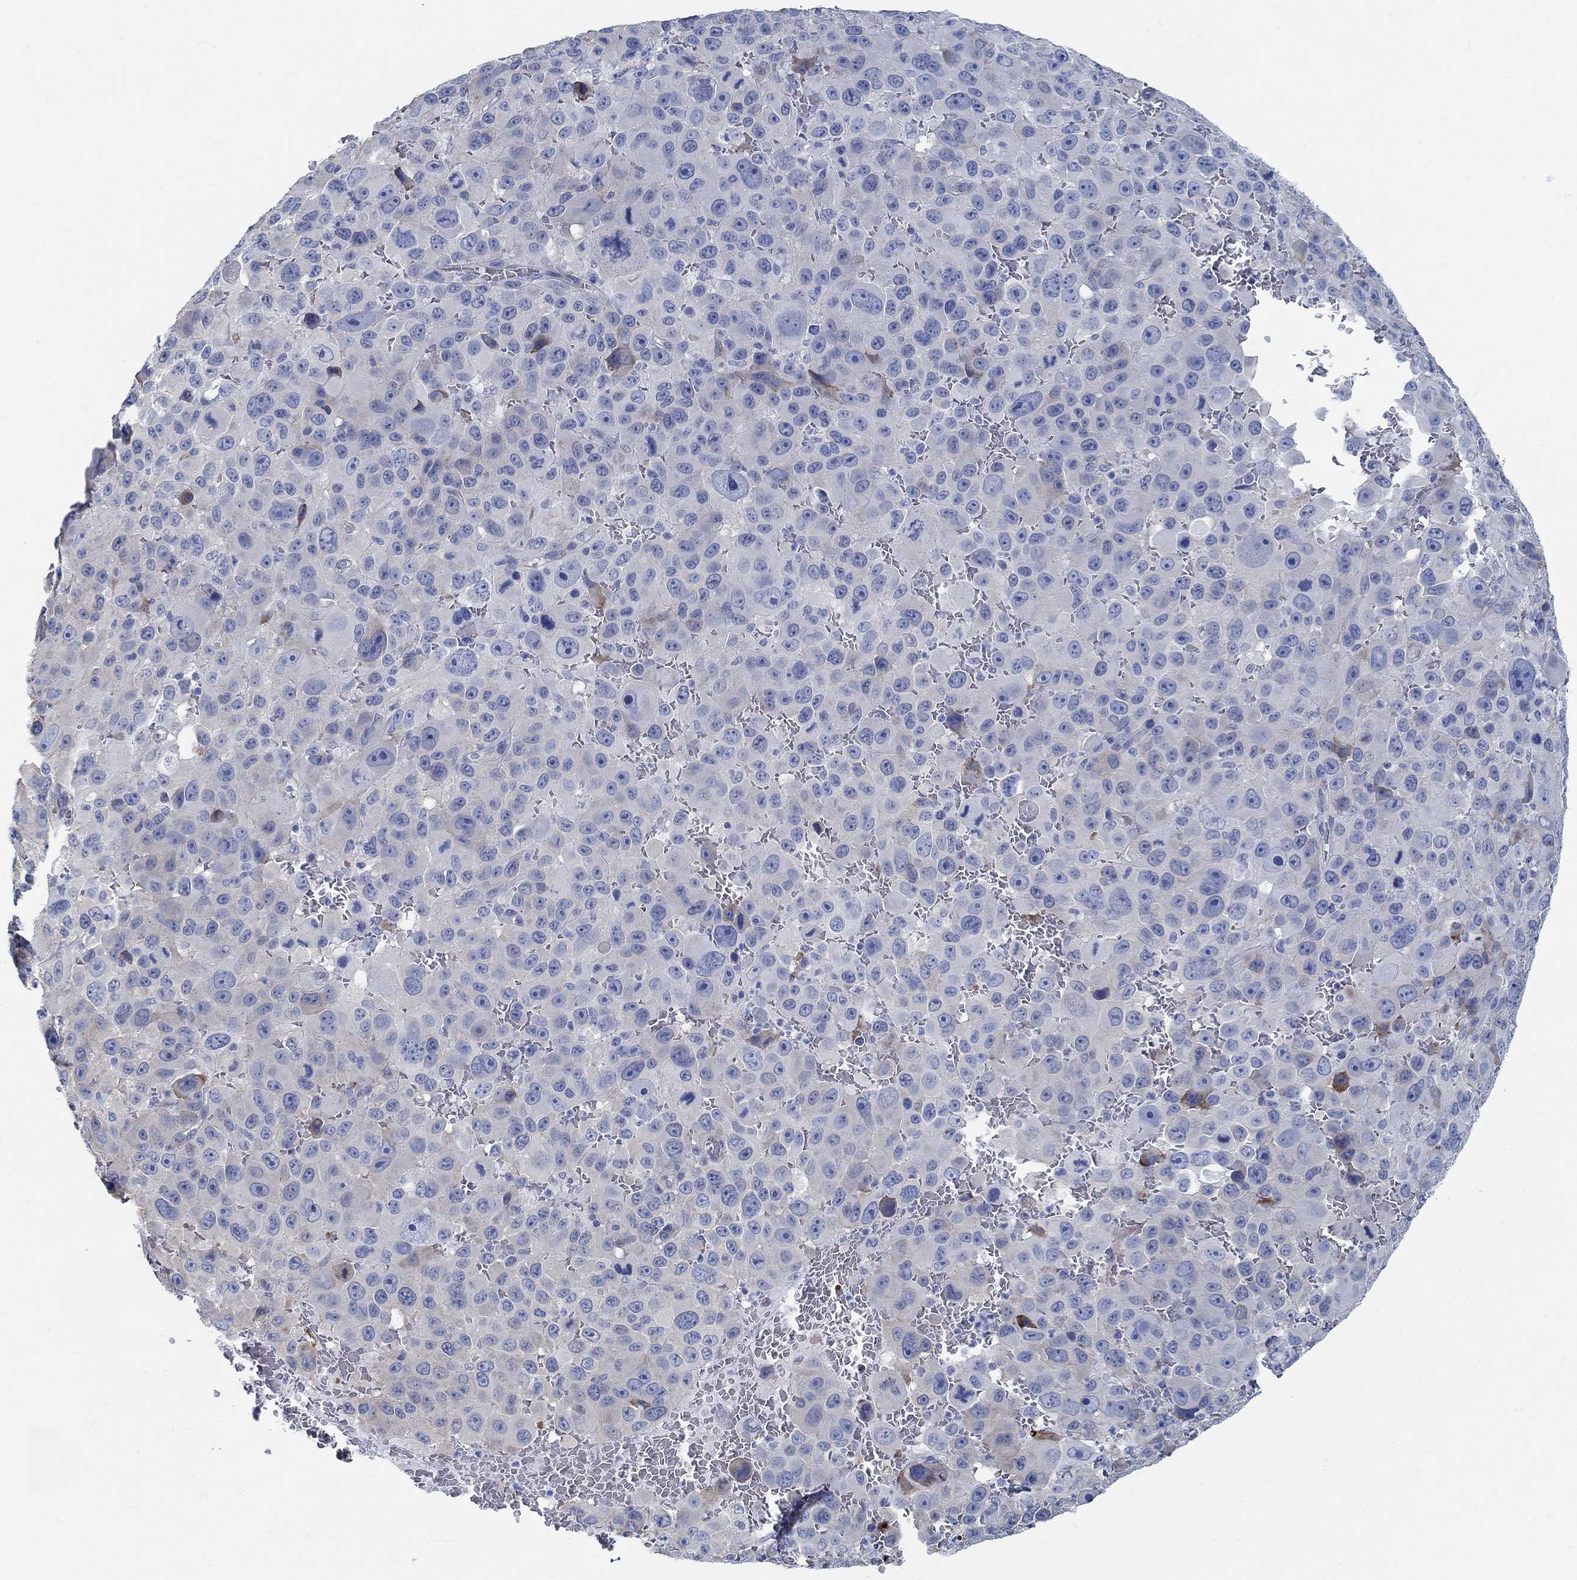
{"staining": {"intensity": "negative", "quantity": "none", "location": "none"}, "tissue": "melanoma", "cell_type": "Tumor cells", "image_type": "cancer", "snomed": [{"axis": "morphology", "description": "Malignant melanoma, NOS"}, {"axis": "topography", "description": "Skin"}], "caption": "Immunohistochemical staining of malignant melanoma displays no significant positivity in tumor cells. (Stains: DAB (3,3'-diaminobenzidine) IHC with hematoxylin counter stain, Microscopy: brightfield microscopy at high magnification).", "gene": "C15orf39", "patient": {"sex": "female", "age": 91}}